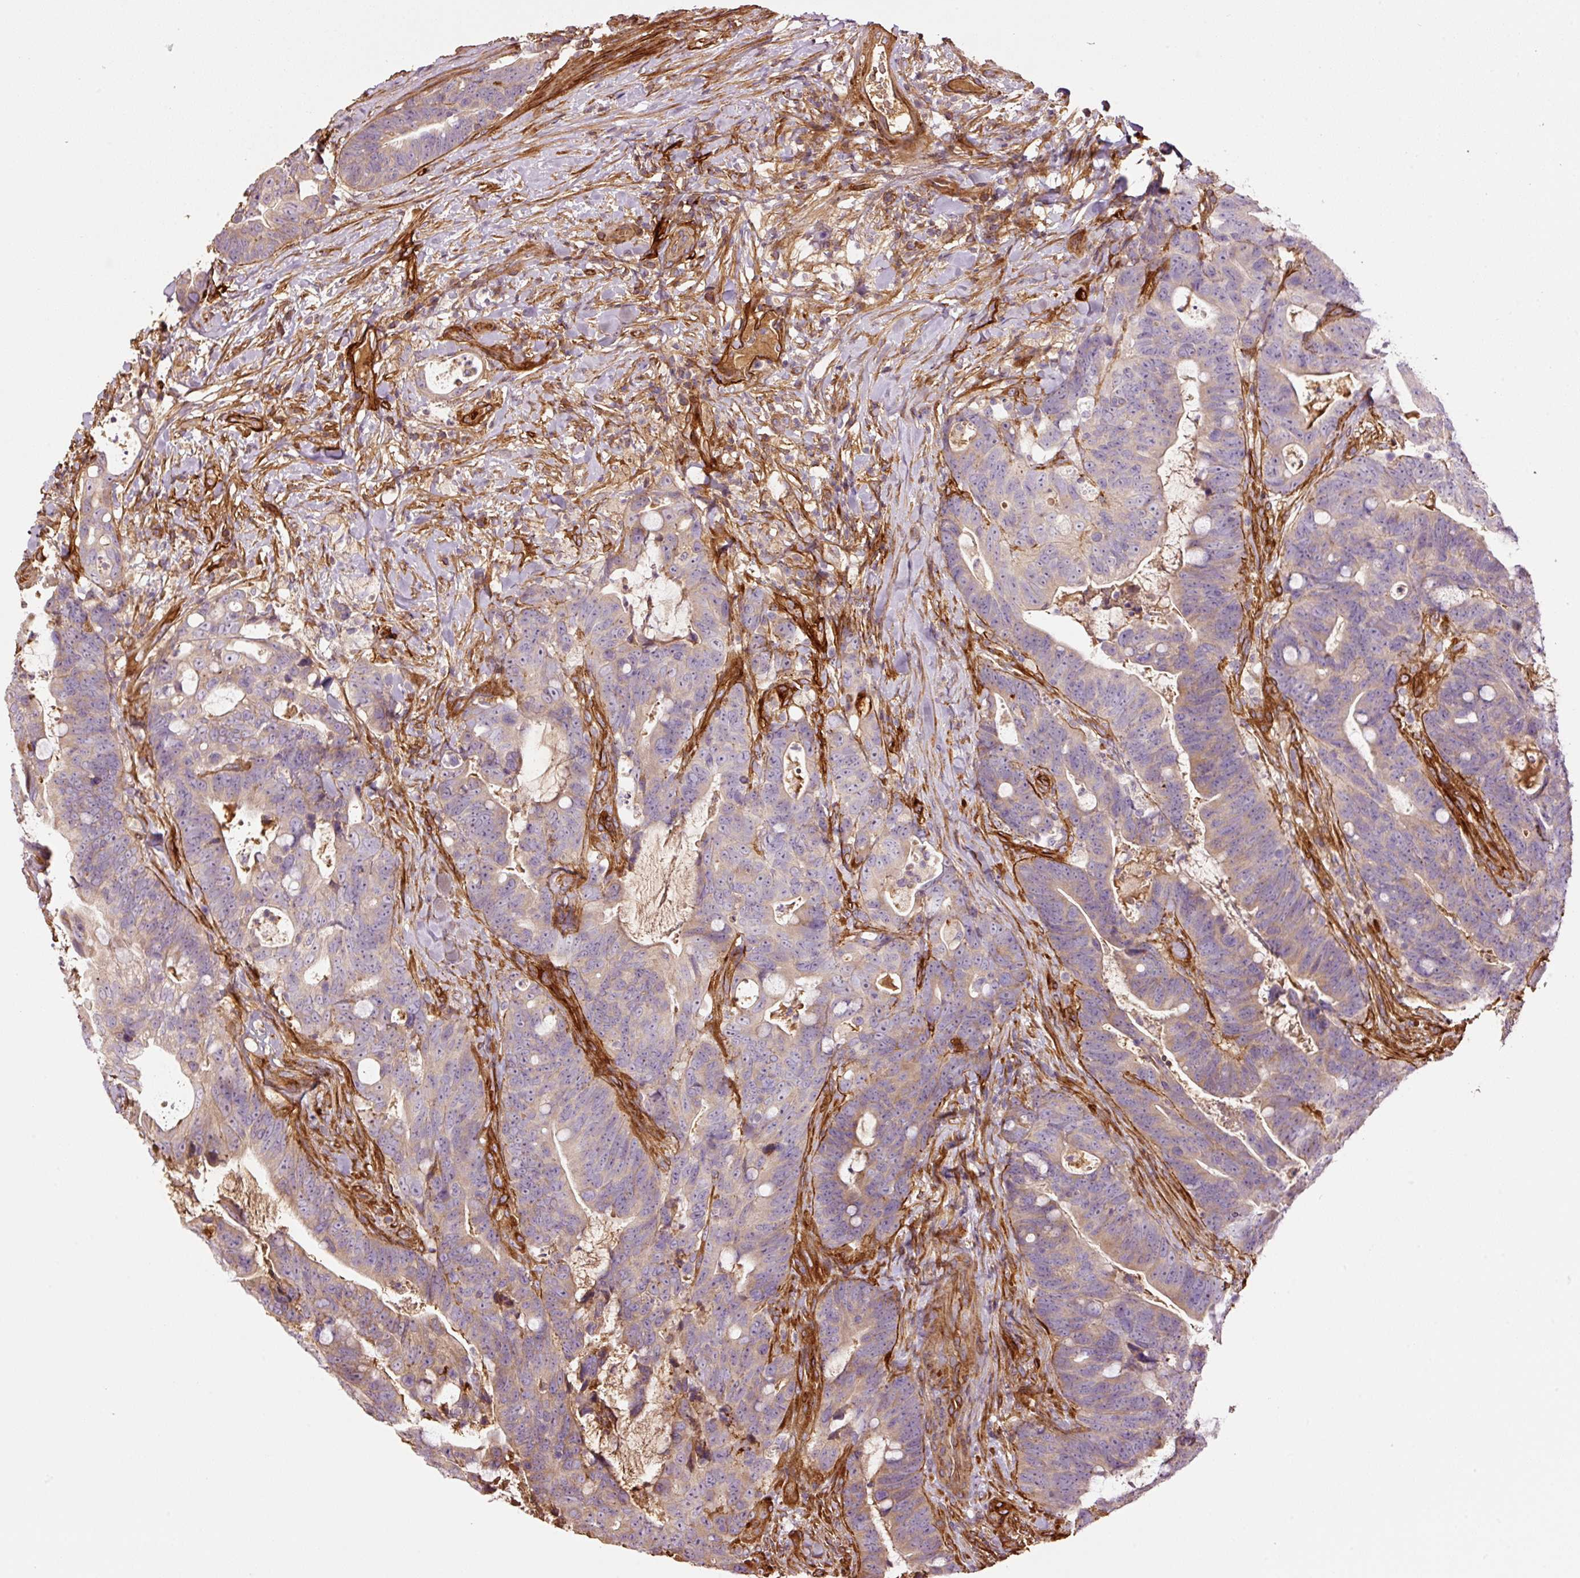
{"staining": {"intensity": "weak", "quantity": "<25%", "location": "cytoplasmic/membranous"}, "tissue": "colorectal cancer", "cell_type": "Tumor cells", "image_type": "cancer", "snomed": [{"axis": "morphology", "description": "Adenocarcinoma, NOS"}, {"axis": "topography", "description": "Colon"}], "caption": "This histopathology image is of colorectal cancer stained with IHC to label a protein in brown with the nuclei are counter-stained blue. There is no expression in tumor cells.", "gene": "NID2", "patient": {"sex": "female", "age": 82}}